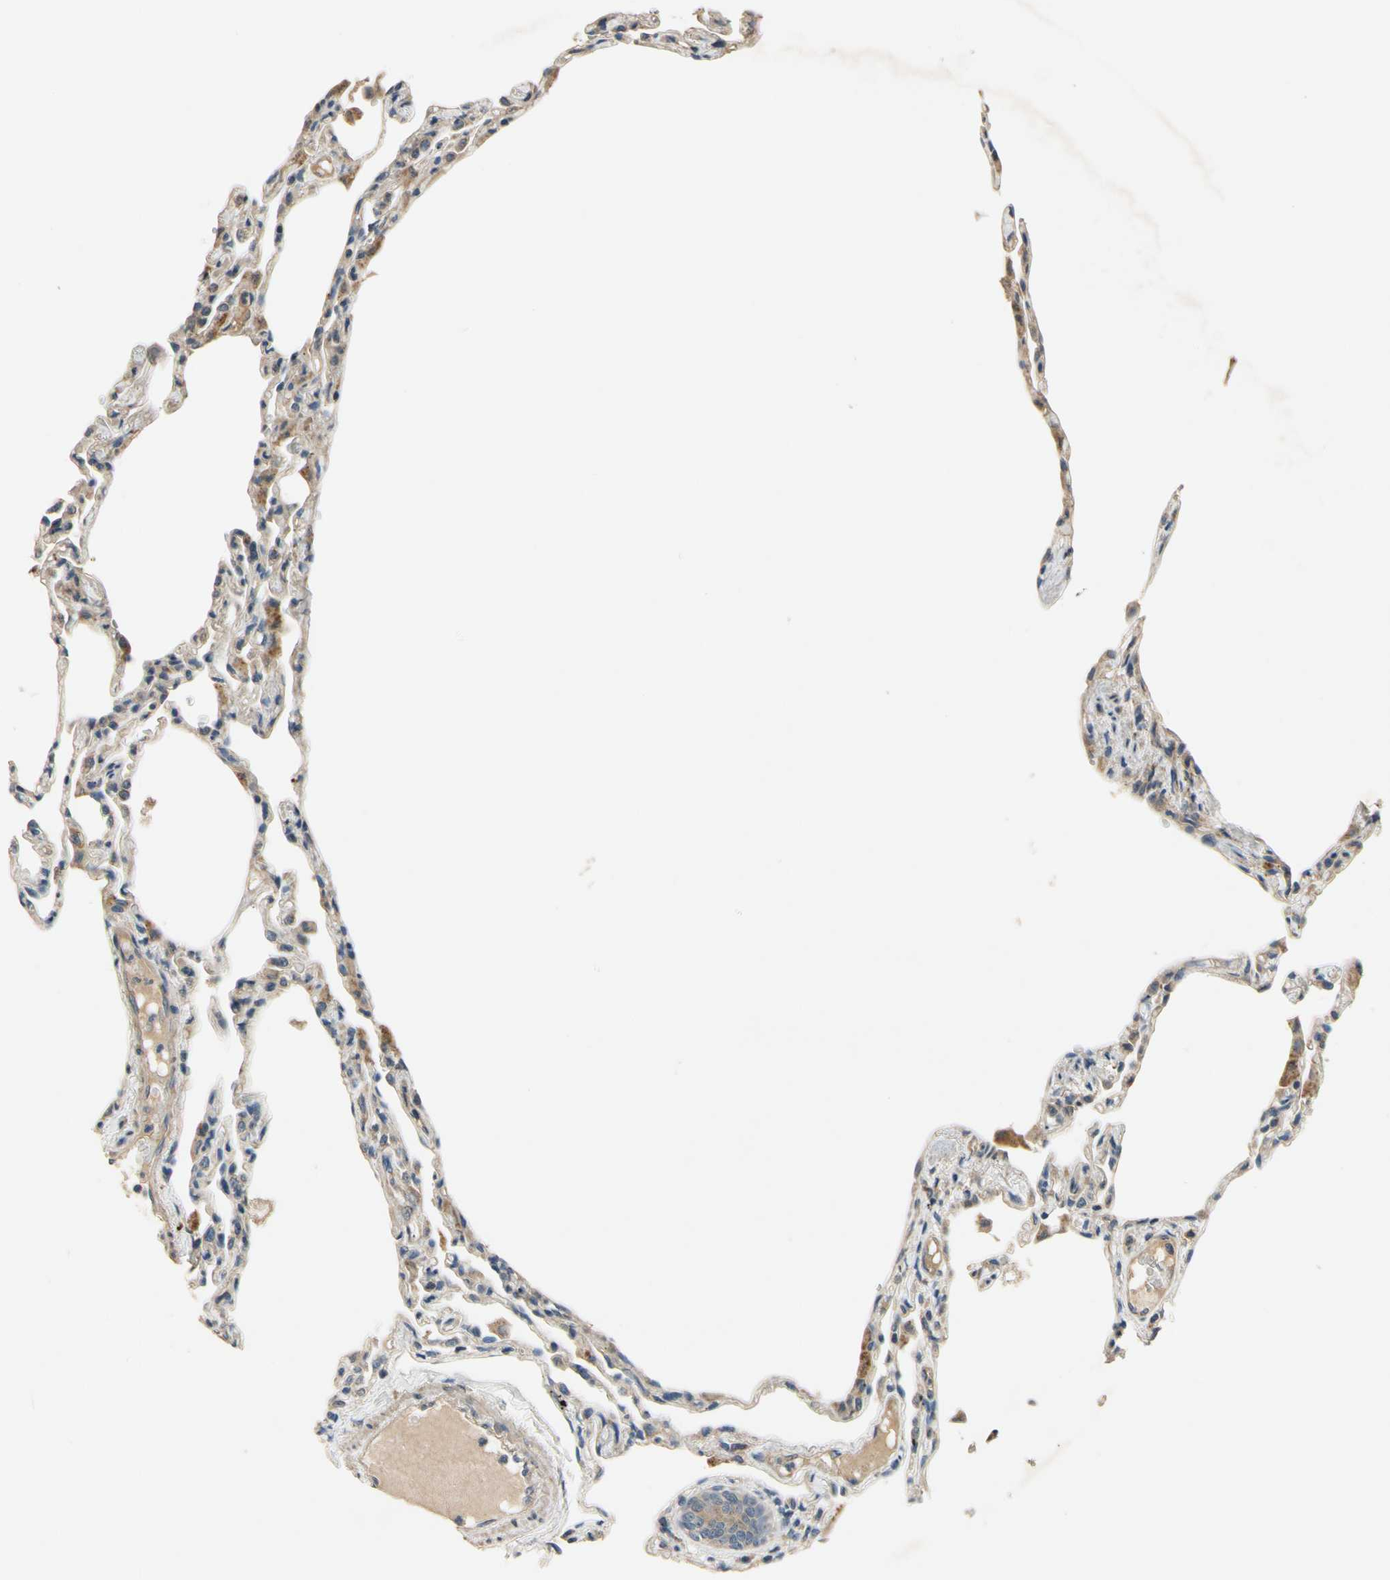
{"staining": {"intensity": "weak", "quantity": "<25%", "location": "cytoplasmic/membranous"}, "tissue": "lung", "cell_type": "Alveolar cells", "image_type": "normal", "snomed": [{"axis": "morphology", "description": "Normal tissue, NOS"}, {"axis": "topography", "description": "Lung"}], "caption": "Protein analysis of unremarkable lung shows no significant positivity in alveolar cells.", "gene": "ALKBH3", "patient": {"sex": "female", "age": 49}}